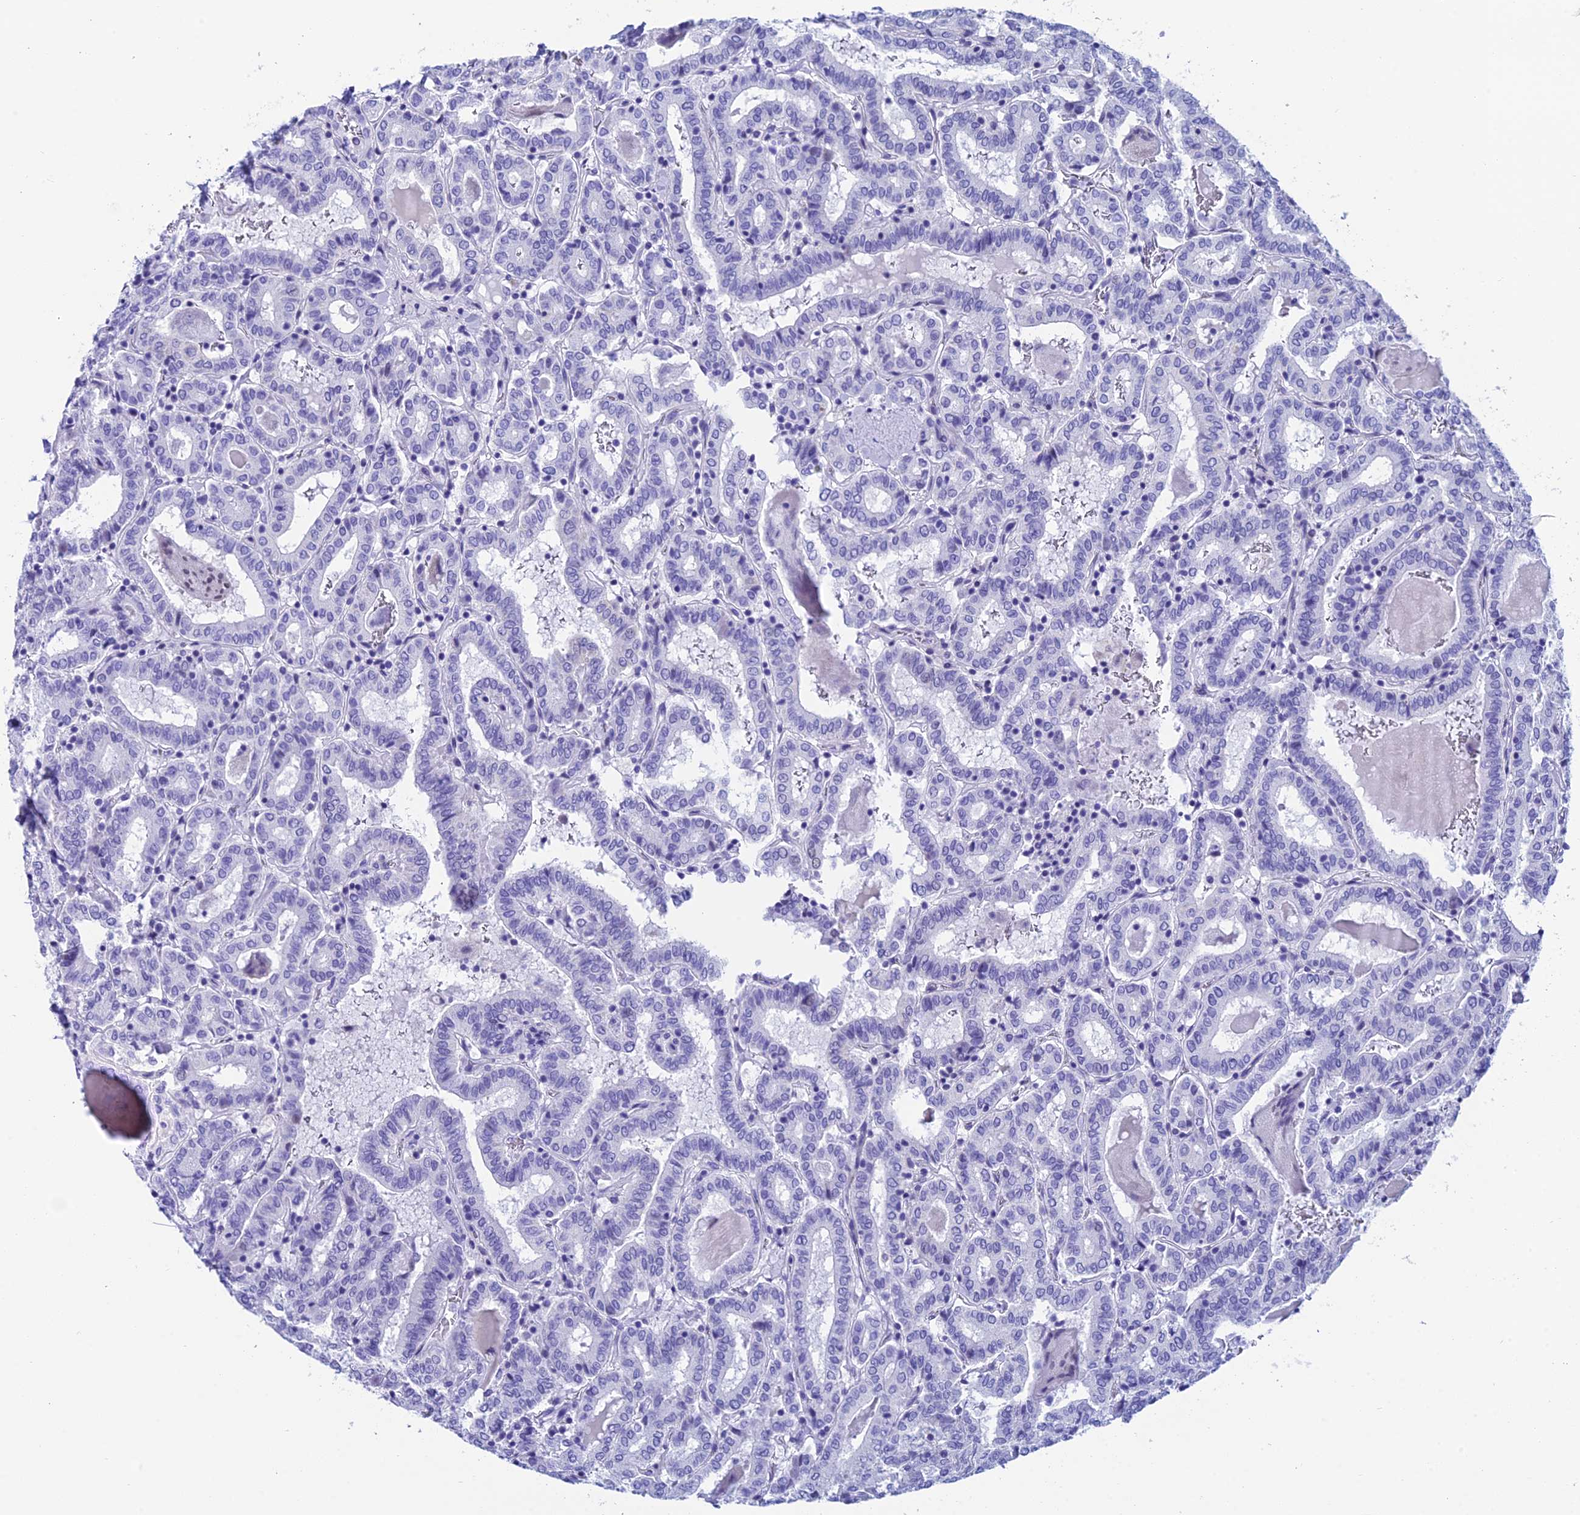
{"staining": {"intensity": "negative", "quantity": "none", "location": "none"}, "tissue": "thyroid cancer", "cell_type": "Tumor cells", "image_type": "cancer", "snomed": [{"axis": "morphology", "description": "Papillary adenocarcinoma, NOS"}, {"axis": "topography", "description": "Thyroid gland"}], "caption": "A micrograph of human thyroid papillary adenocarcinoma is negative for staining in tumor cells.", "gene": "REEP4", "patient": {"sex": "female", "age": 72}}